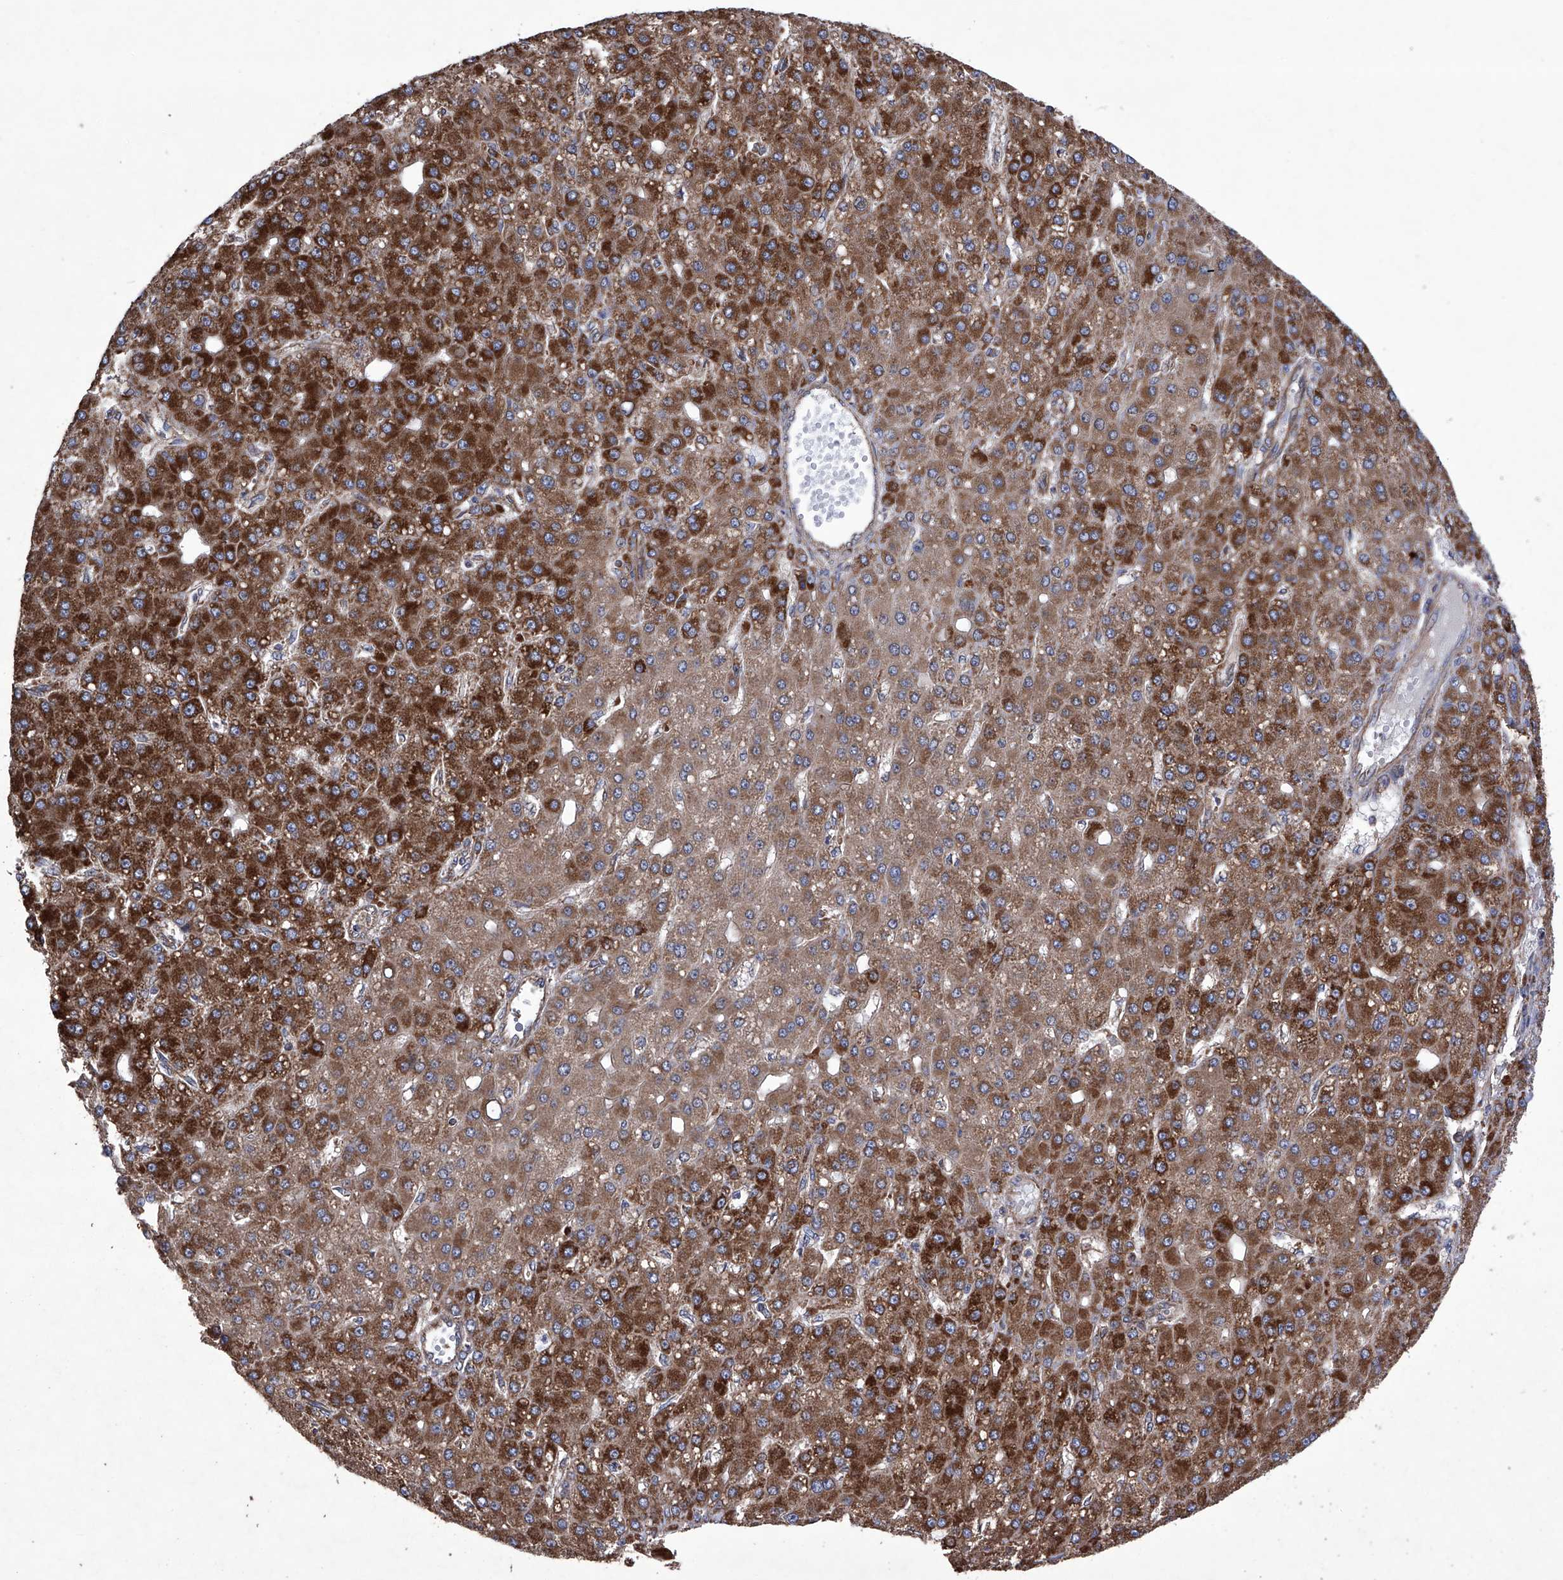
{"staining": {"intensity": "strong", "quantity": ">75%", "location": "cytoplasmic/membranous"}, "tissue": "liver cancer", "cell_type": "Tumor cells", "image_type": "cancer", "snomed": [{"axis": "morphology", "description": "Carcinoma, Hepatocellular, NOS"}, {"axis": "topography", "description": "Liver"}], "caption": "The image exhibits staining of liver cancer, revealing strong cytoplasmic/membranous protein expression (brown color) within tumor cells.", "gene": "EFCAB2", "patient": {"sex": "male", "age": 67}}